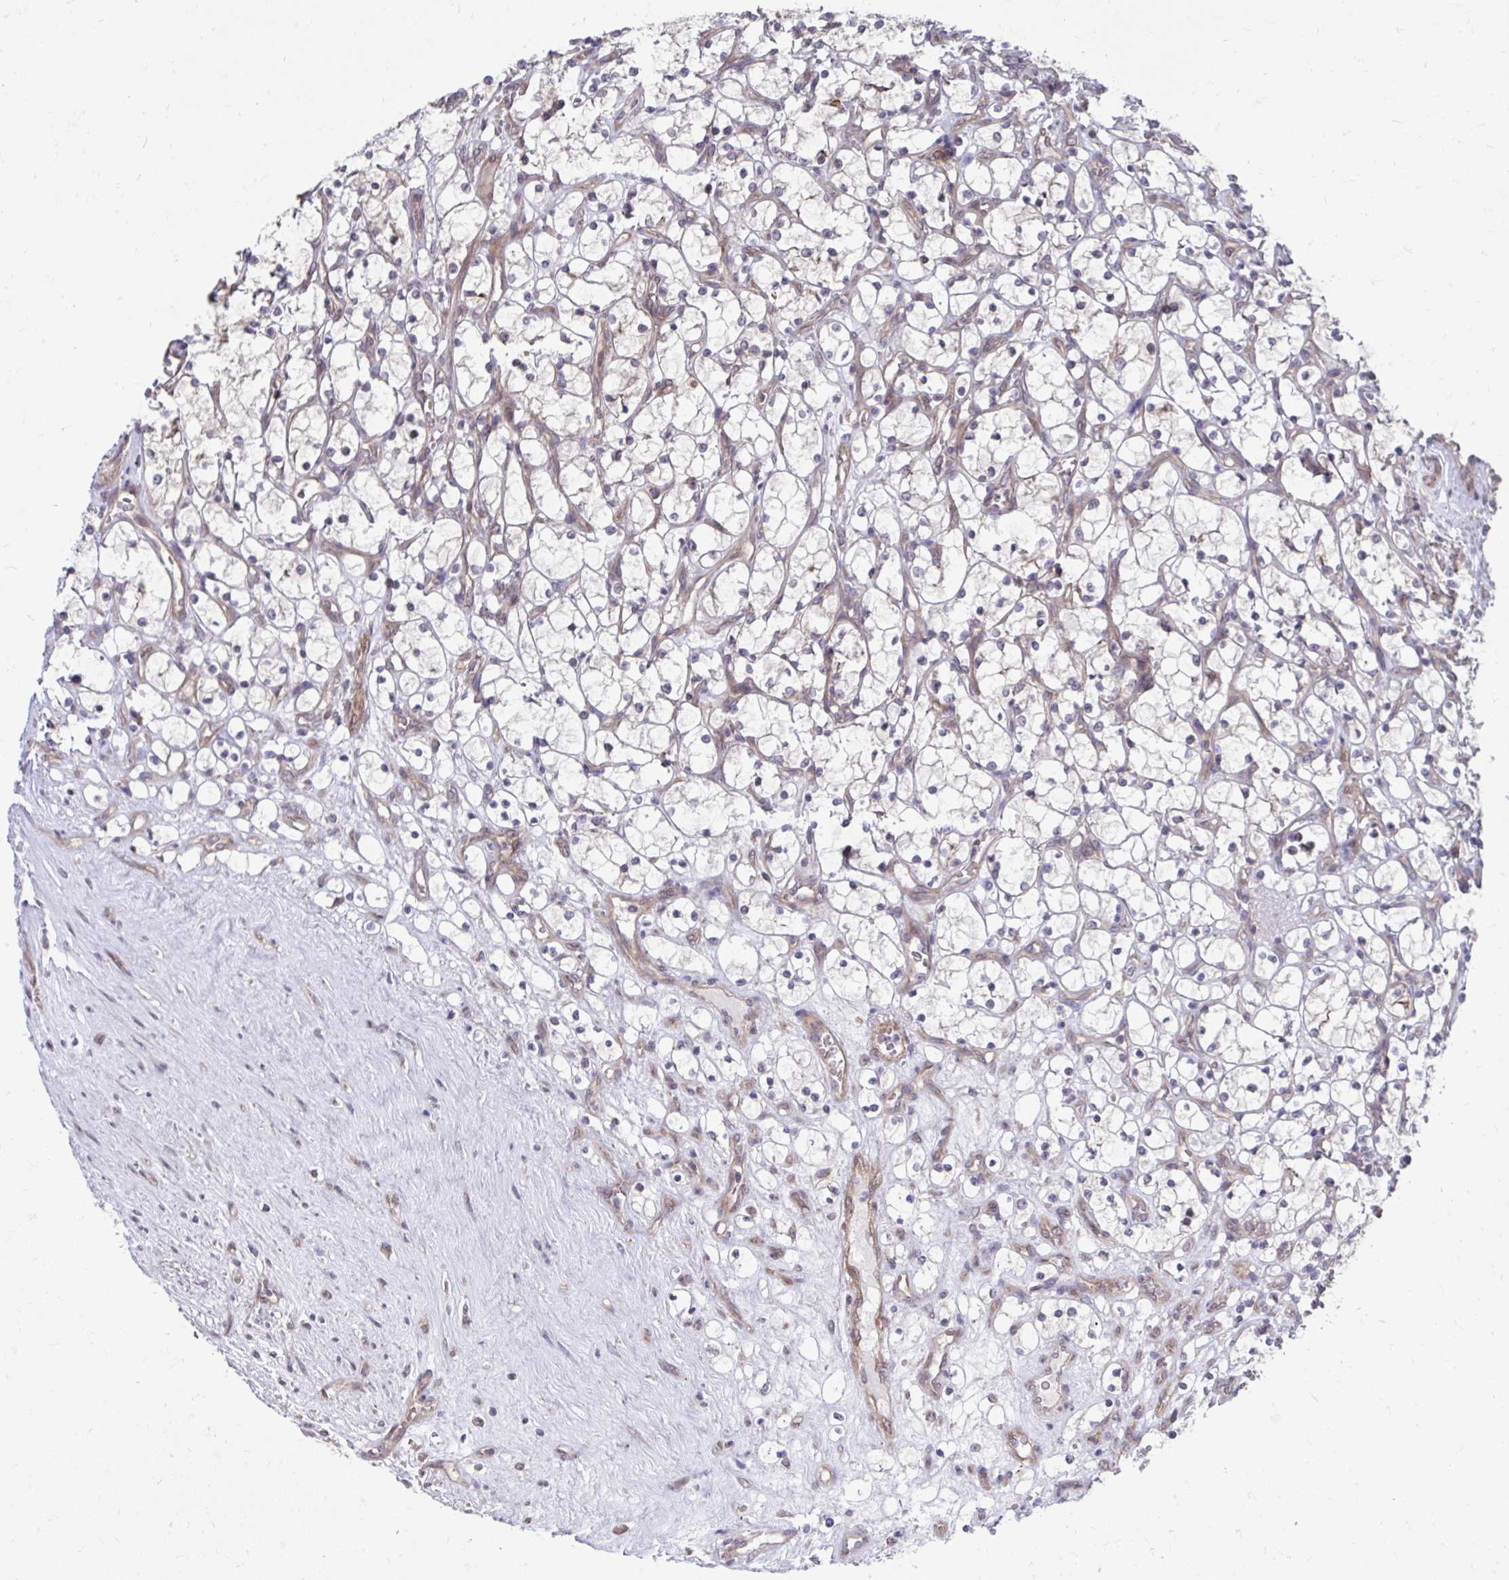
{"staining": {"intensity": "negative", "quantity": "none", "location": "none"}, "tissue": "renal cancer", "cell_type": "Tumor cells", "image_type": "cancer", "snomed": [{"axis": "morphology", "description": "Adenocarcinoma, NOS"}, {"axis": "topography", "description": "Kidney"}], "caption": "There is no significant staining in tumor cells of renal cancer.", "gene": "ITPR2", "patient": {"sex": "female", "age": 69}}